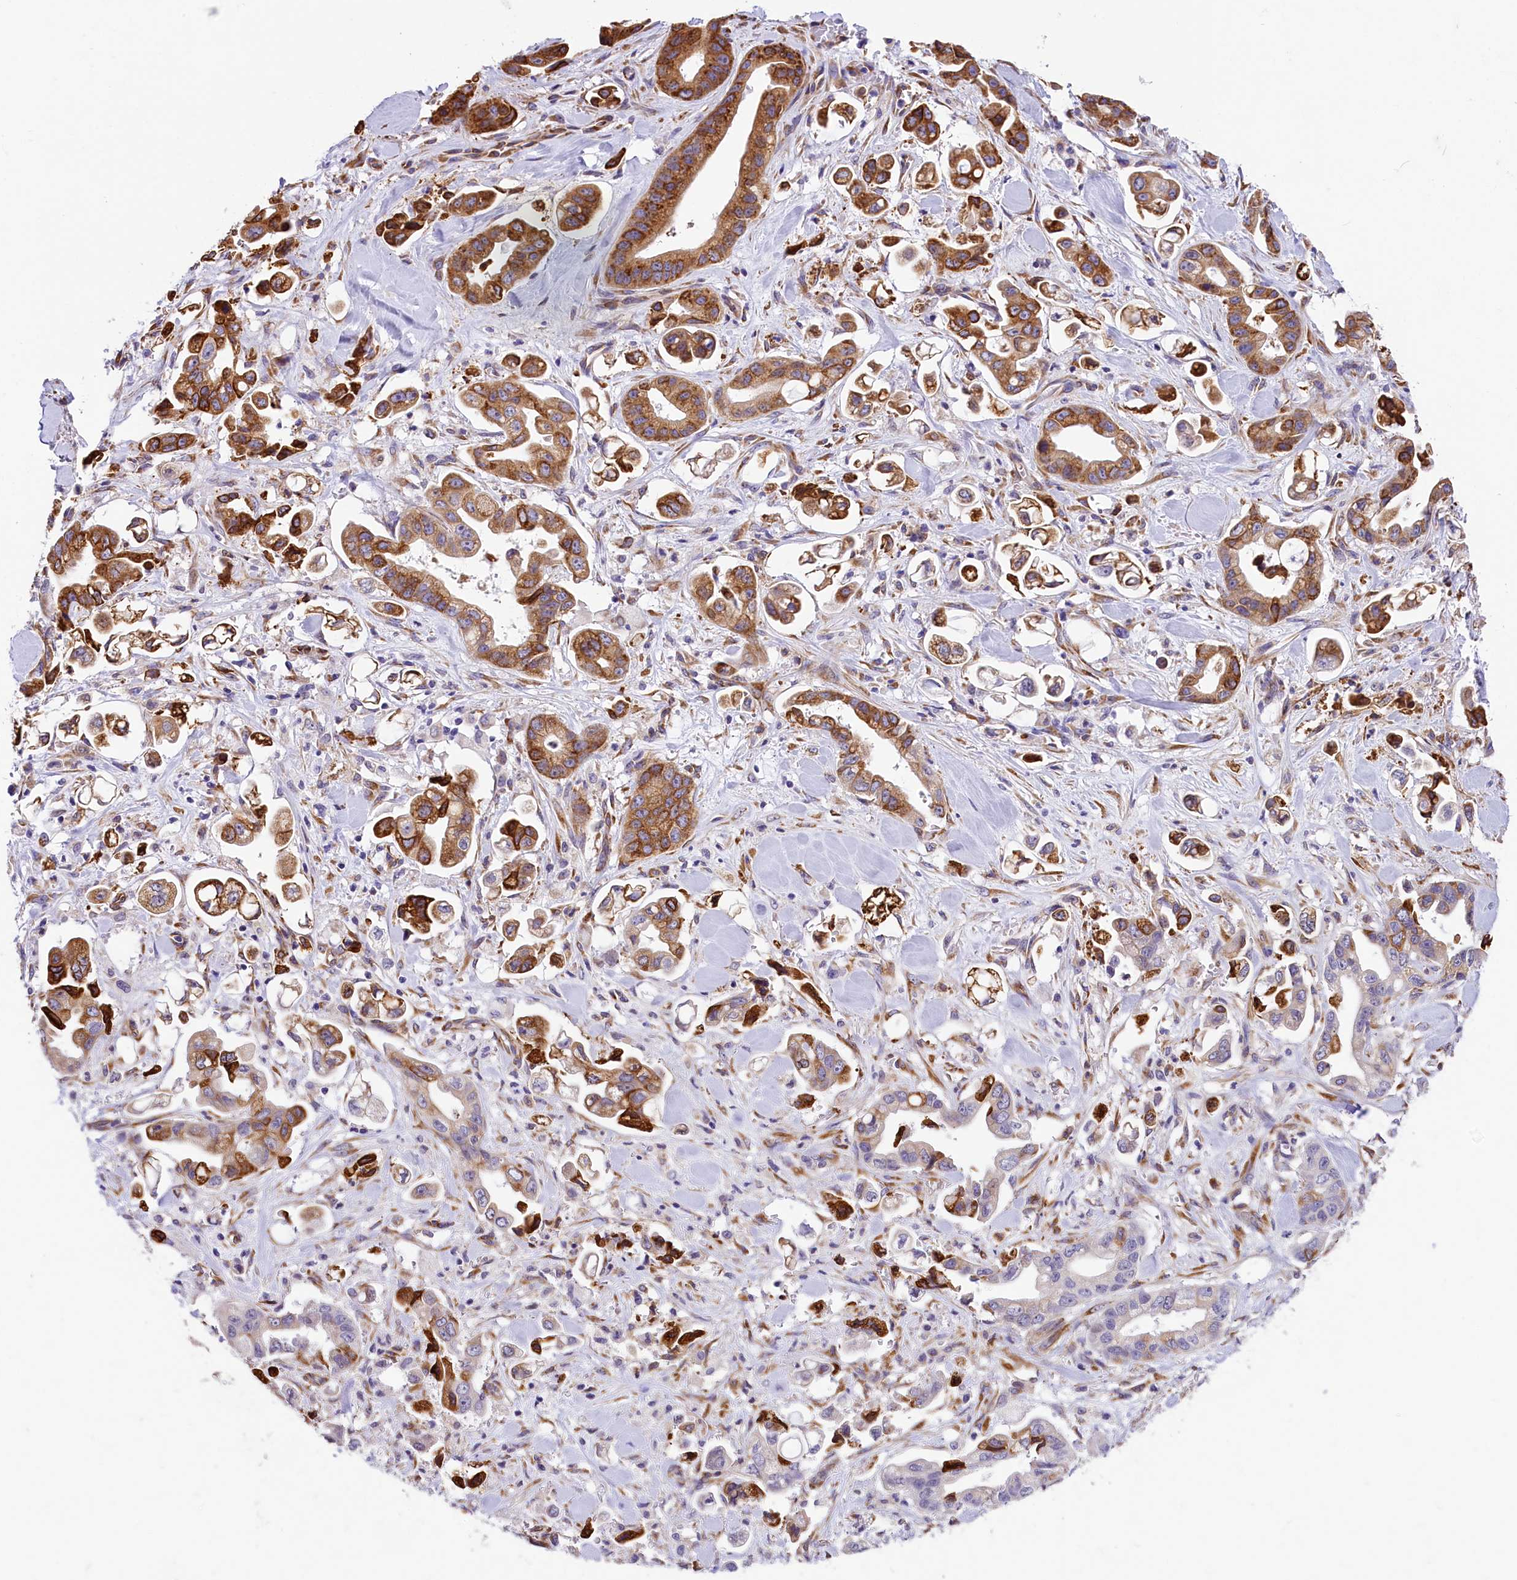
{"staining": {"intensity": "moderate", "quantity": "25%-75%", "location": "cytoplasmic/membranous"}, "tissue": "stomach cancer", "cell_type": "Tumor cells", "image_type": "cancer", "snomed": [{"axis": "morphology", "description": "Adenocarcinoma, NOS"}, {"axis": "topography", "description": "Stomach"}], "caption": "Moderate cytoplasmic/membranous protein expression is seen in approximately 25%-75% of tumor cells in adenocarcinoma (stomach).", "gene": "ITGA1", "patient": {"sex": "male", "age": 62}}